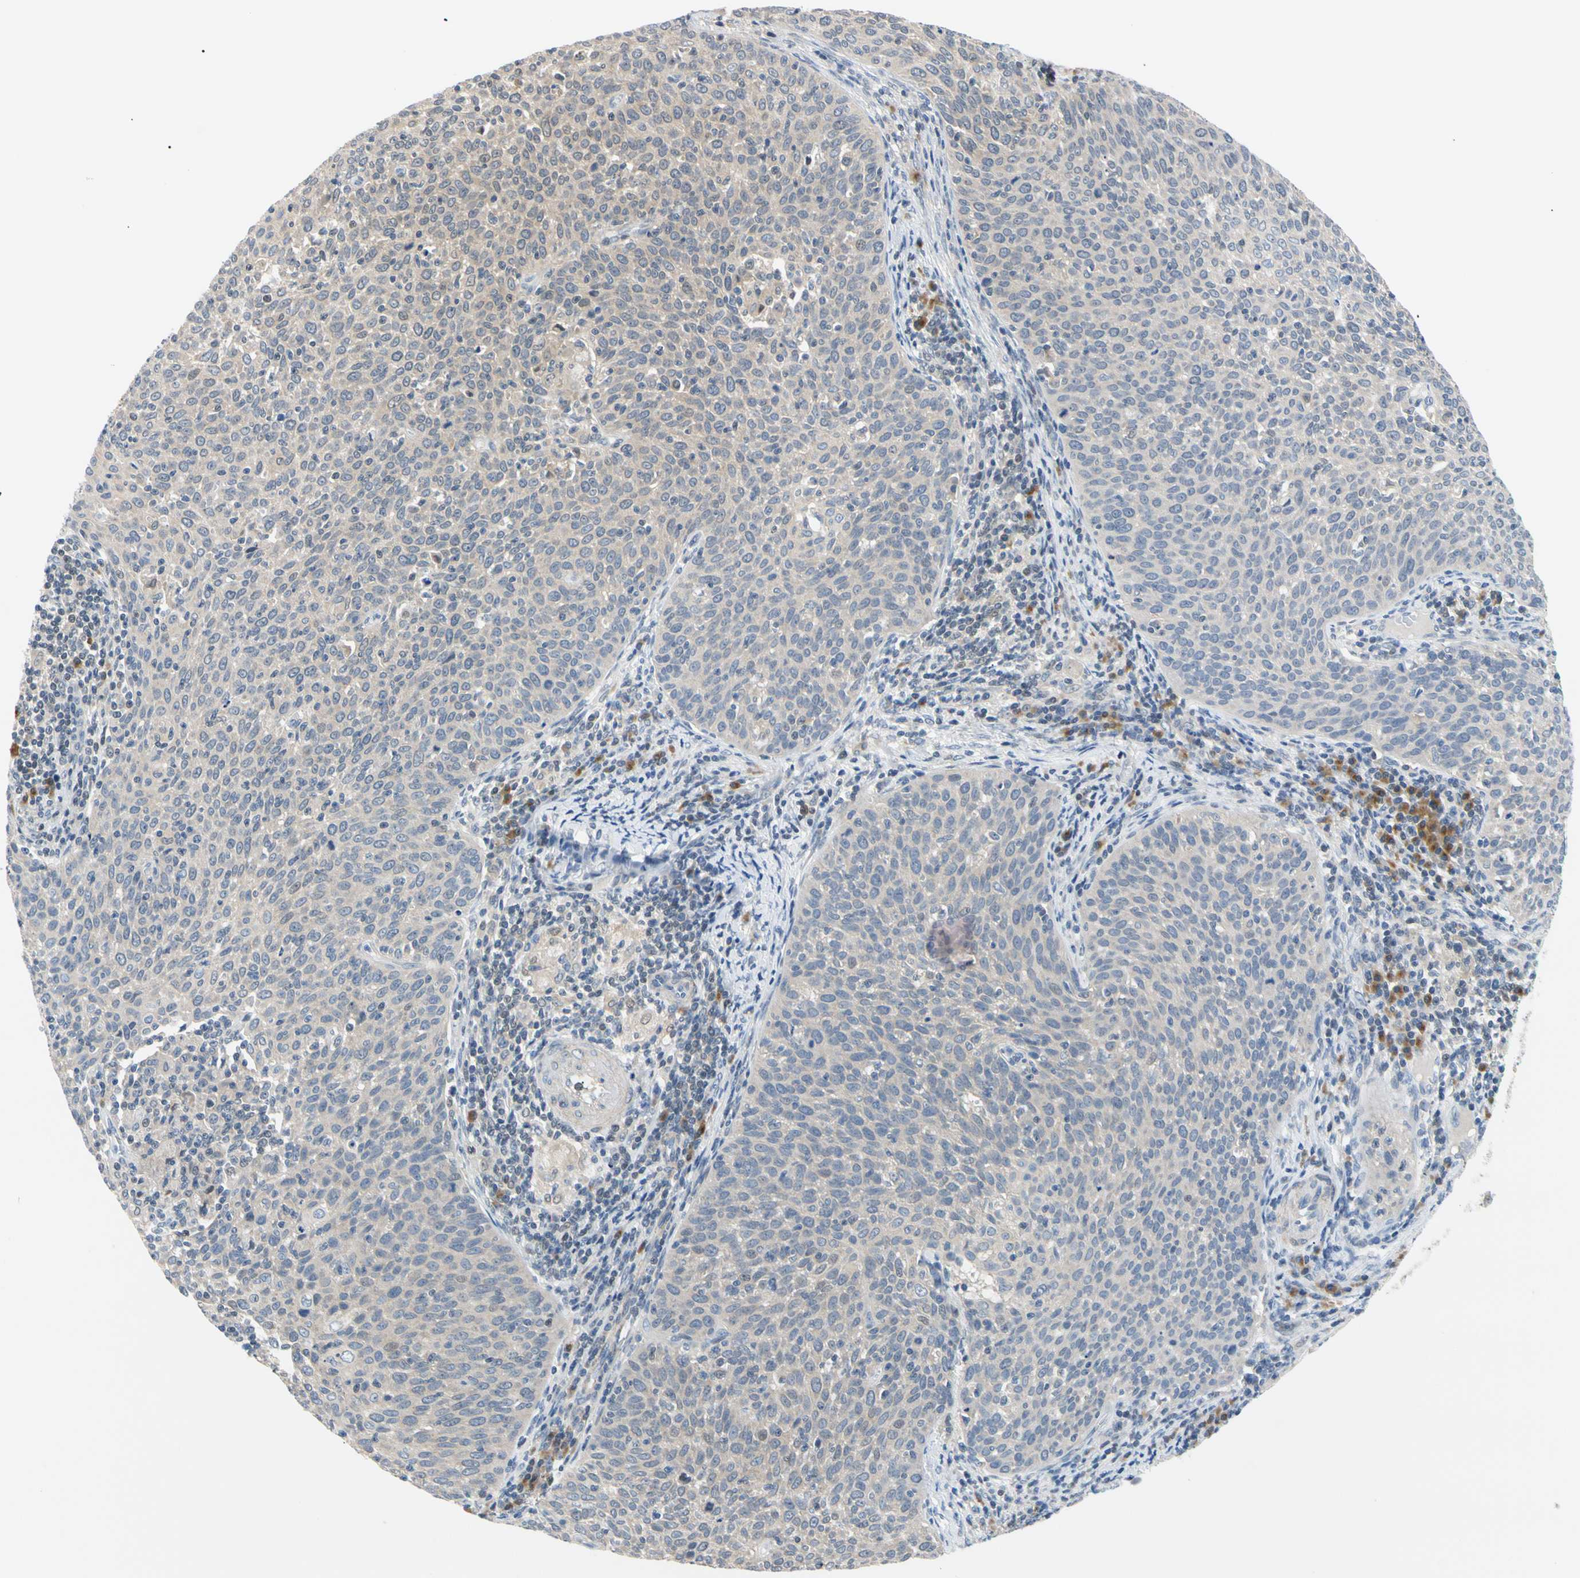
{"staining": {"intensity": "weak", "quantity": "<25%", "location": "cytoplasmic/membranous"}, "tissue": "cervical cancer", "cell_type": "Tumor cells", "image_type": "cancer", "snomed": [{"axis": "morphology", "description": "Squamous cell carcinoma, NOS"}, {"axis": "topography", "description": "Cervix"}], "caption": "The micrograph demonstrates no staining of tumor cells in squamous cell carcinoma (cervical).", "gene": "SEC23B", "patient": {"sex": "female", "age": 38}}